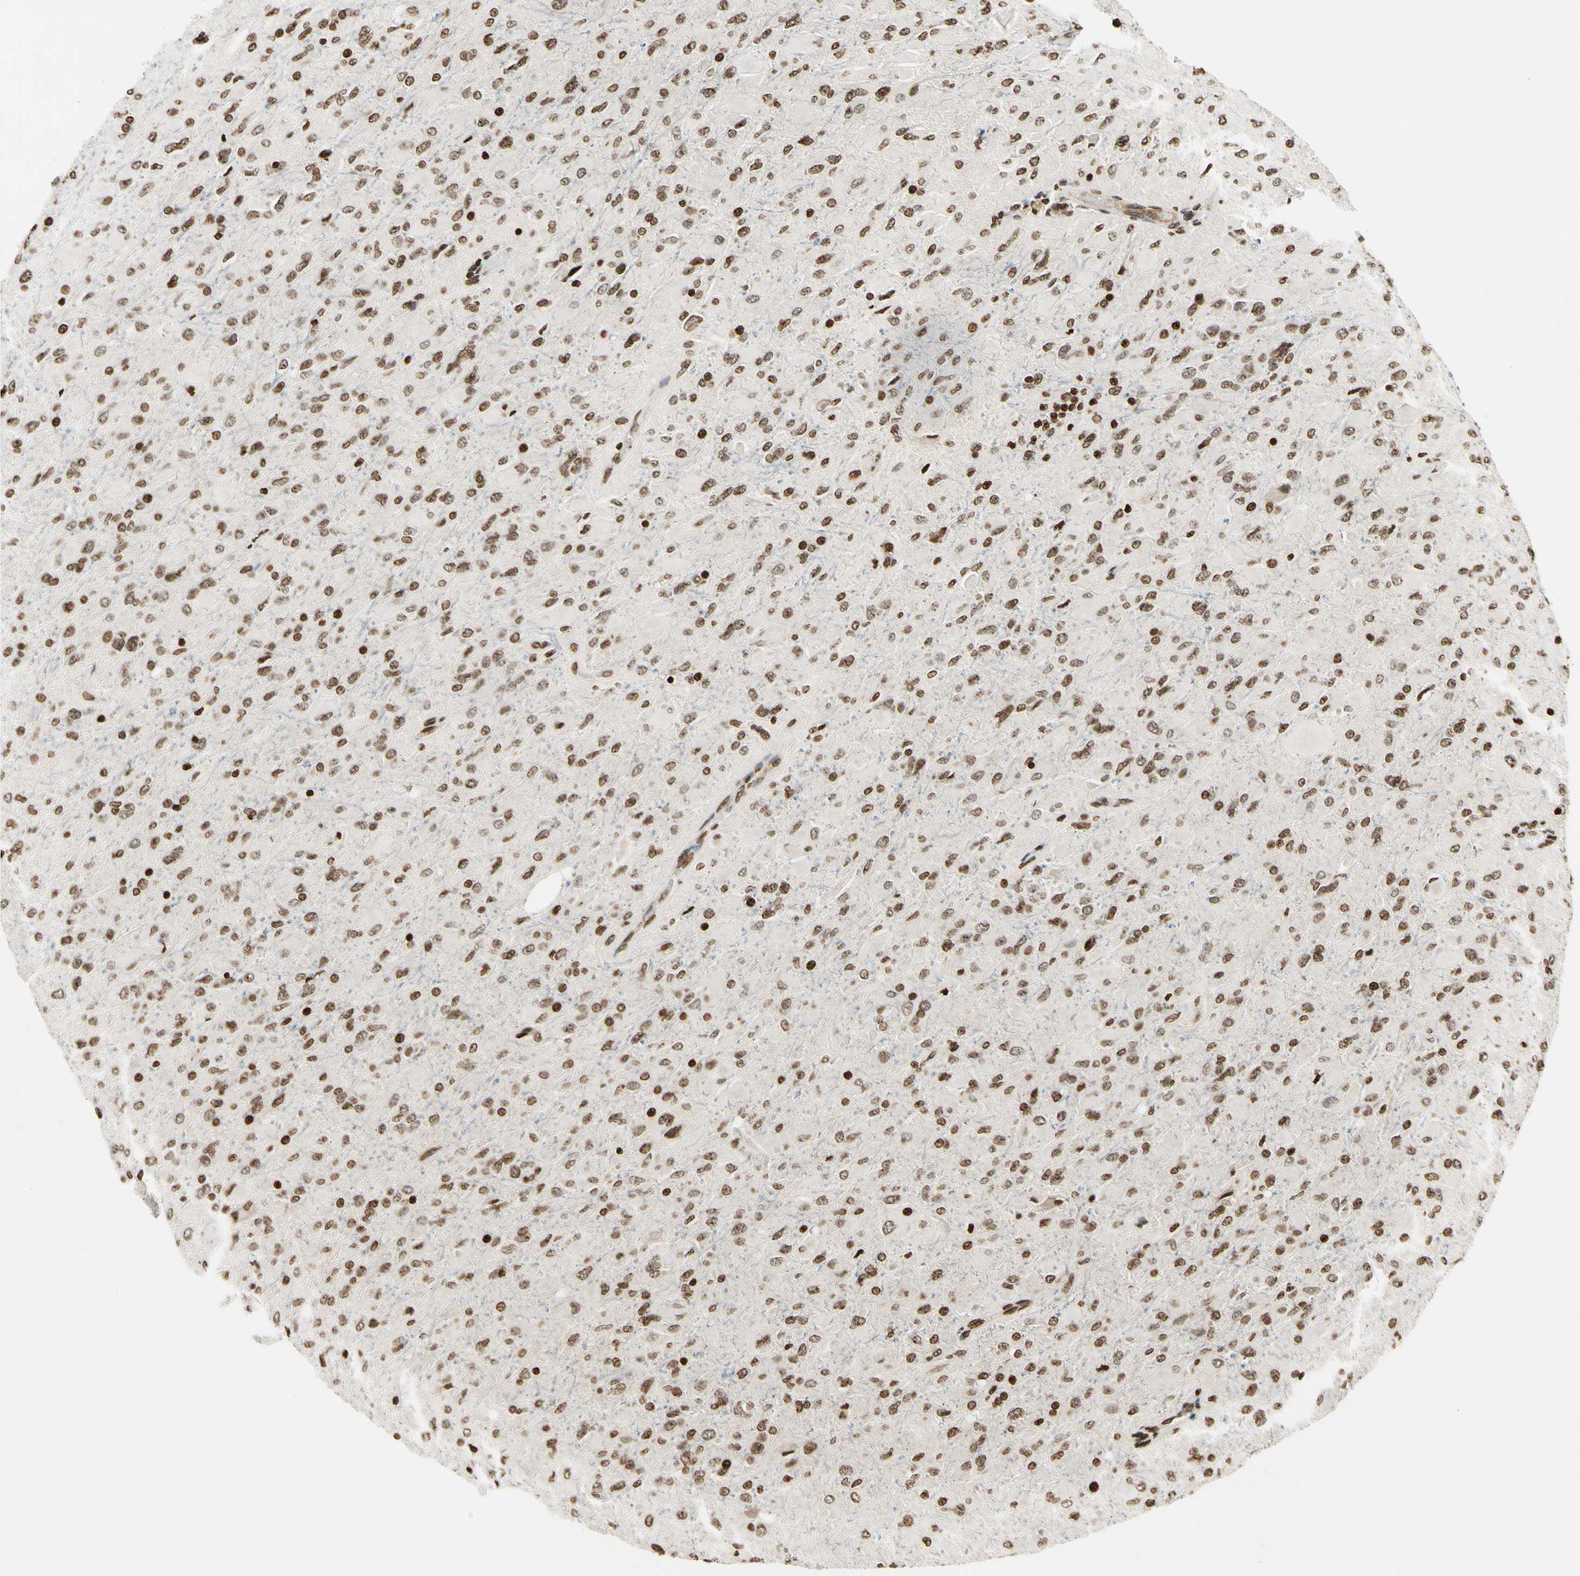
{"staining": {"intensity": "moderate", "quantity": ">75%", "location": "nuclear"}, "tissue": "glioma", "cell_type": "Tumor cells", "image_type": "cancer", "snomed": [{"axis": "morphology", "description": "Glioma, malignant, High grade"}, {"axis": "topography", "description": "Cerebral cortex"}], "caption": "This is a micrograph of immunohistochemistry (IHC) staining of malignant high-grade glioma, which shows moderate positivity in the nuclear of tumor cells.", "gene": "RORA", "patient": {"sex": "female", "age": 36}}